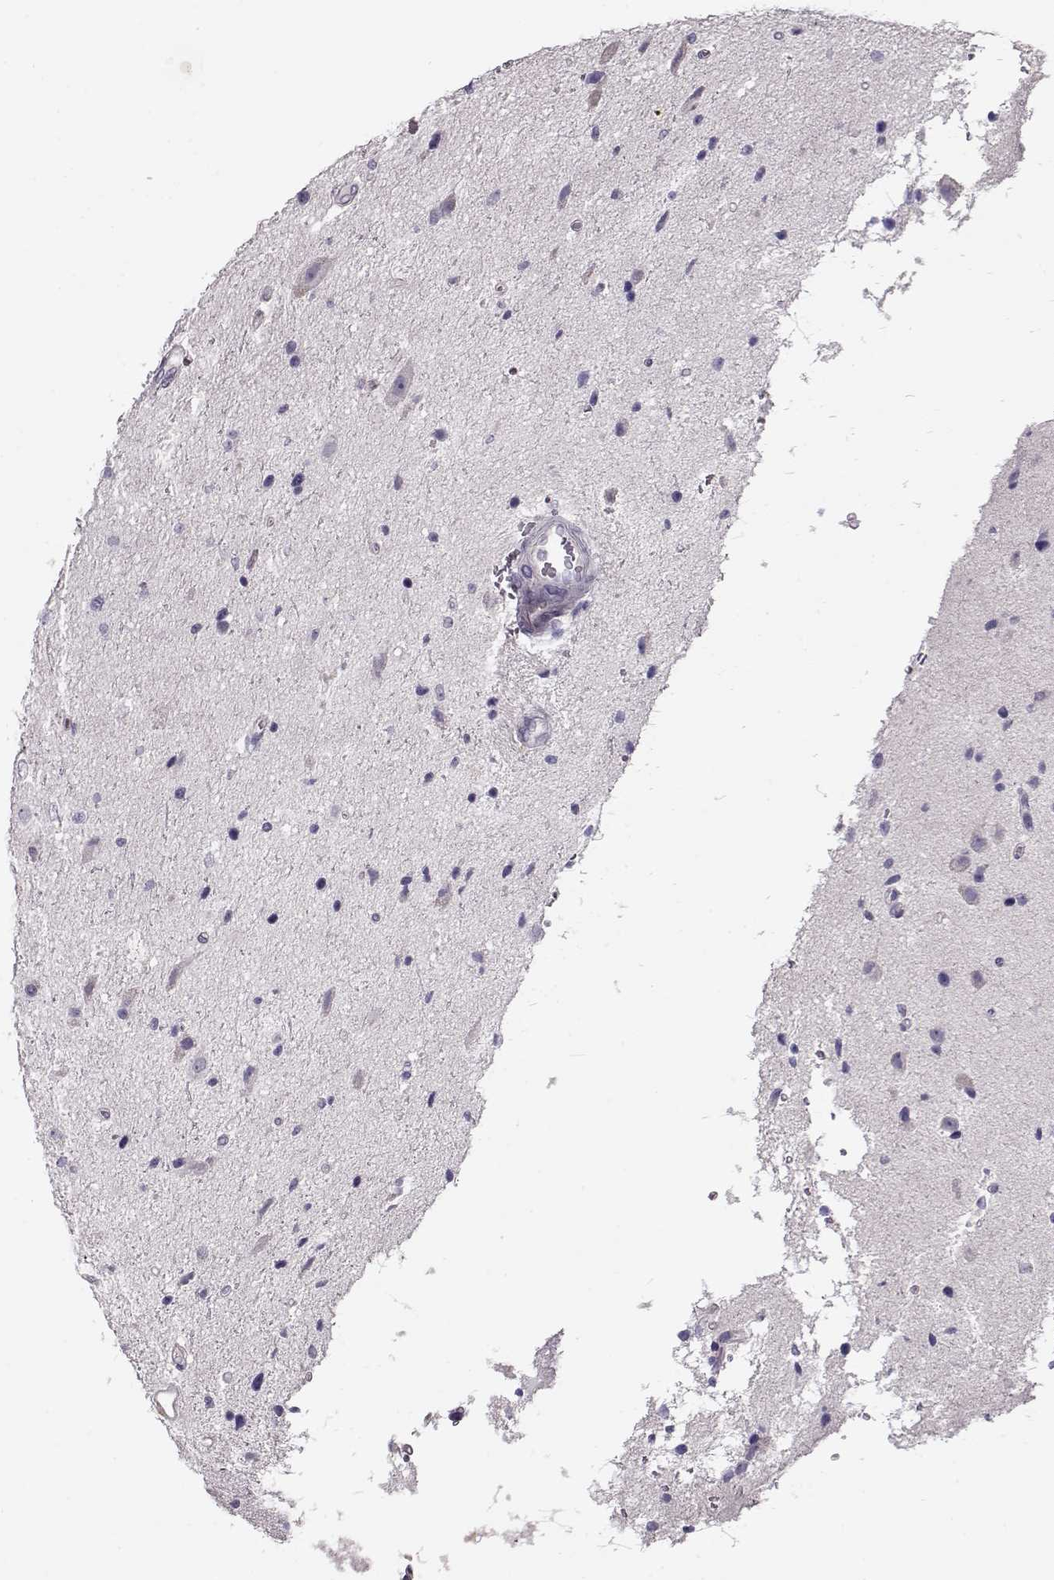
{"staining": {"intensity": "negative", "quantity": "none", "location": "none"}, "tissue": "glioma", "cell_type": "Tumor cells", "image_type": "cancer", "snomed": [{"axis": "morphology", "description": "Glioma, malignant, Low grade"}, {"axis": "topography", "description": "Brain"}], "caption": "Human malignant glioma (low-grade) stained for a protein using immunohistochemistry (IHC) displays no staining in tumor cells.", "gene": "GRK1", "patient": {"sex": "female", "age": 32}}